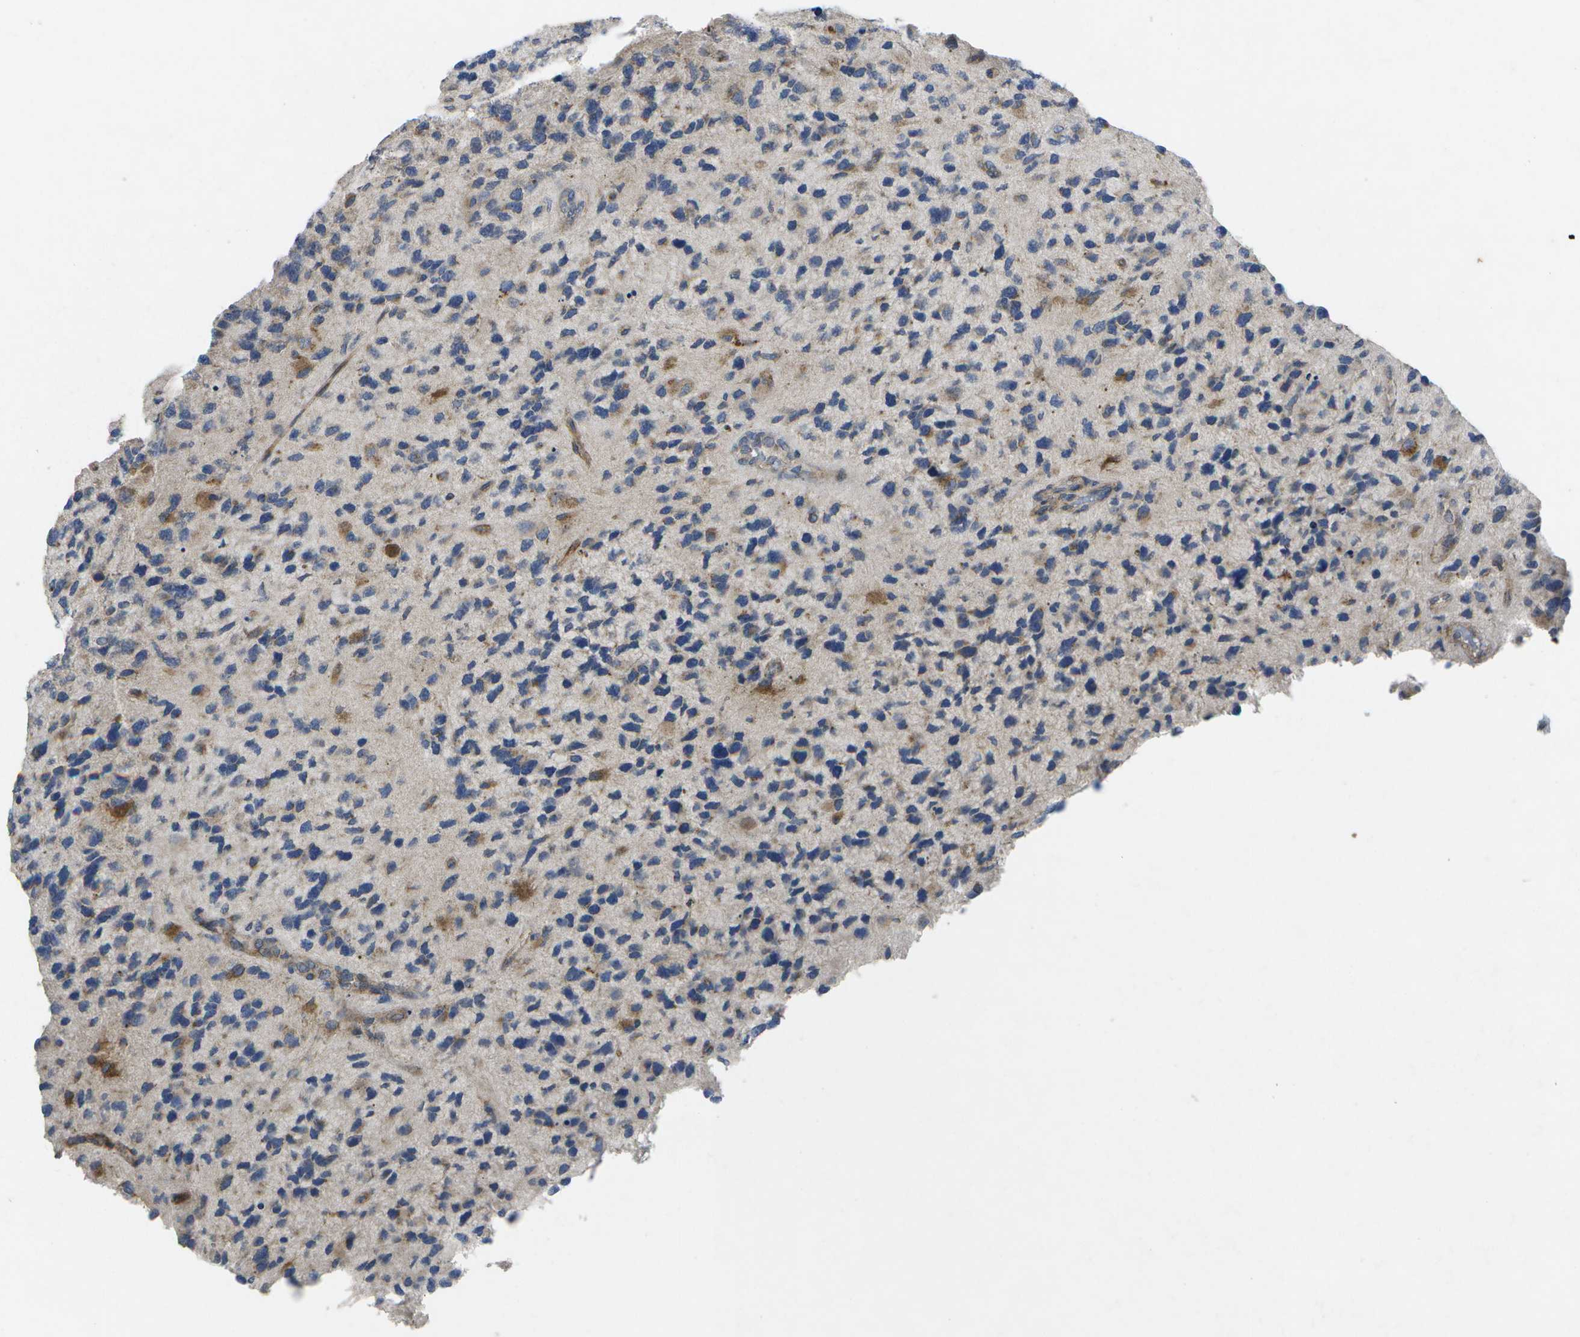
{"staining": {"intensity": "negative", "quantity": "none", "location": "none"}, "tissue": "glioma", "cell_type": "Tumor cells", "image_type": "cancer", "snomed": [{"axis": "morphology", "description": "Glioma, malignant, High grade"}, {"axis": "topography", "description": "Brain"}], "caption": "This is an immunohistochemistry photomicrograph of human glioma. There is no positivity in tumor cells.", "gene": "KDELR1", "patient": {"sex": "female", "age": 58}}